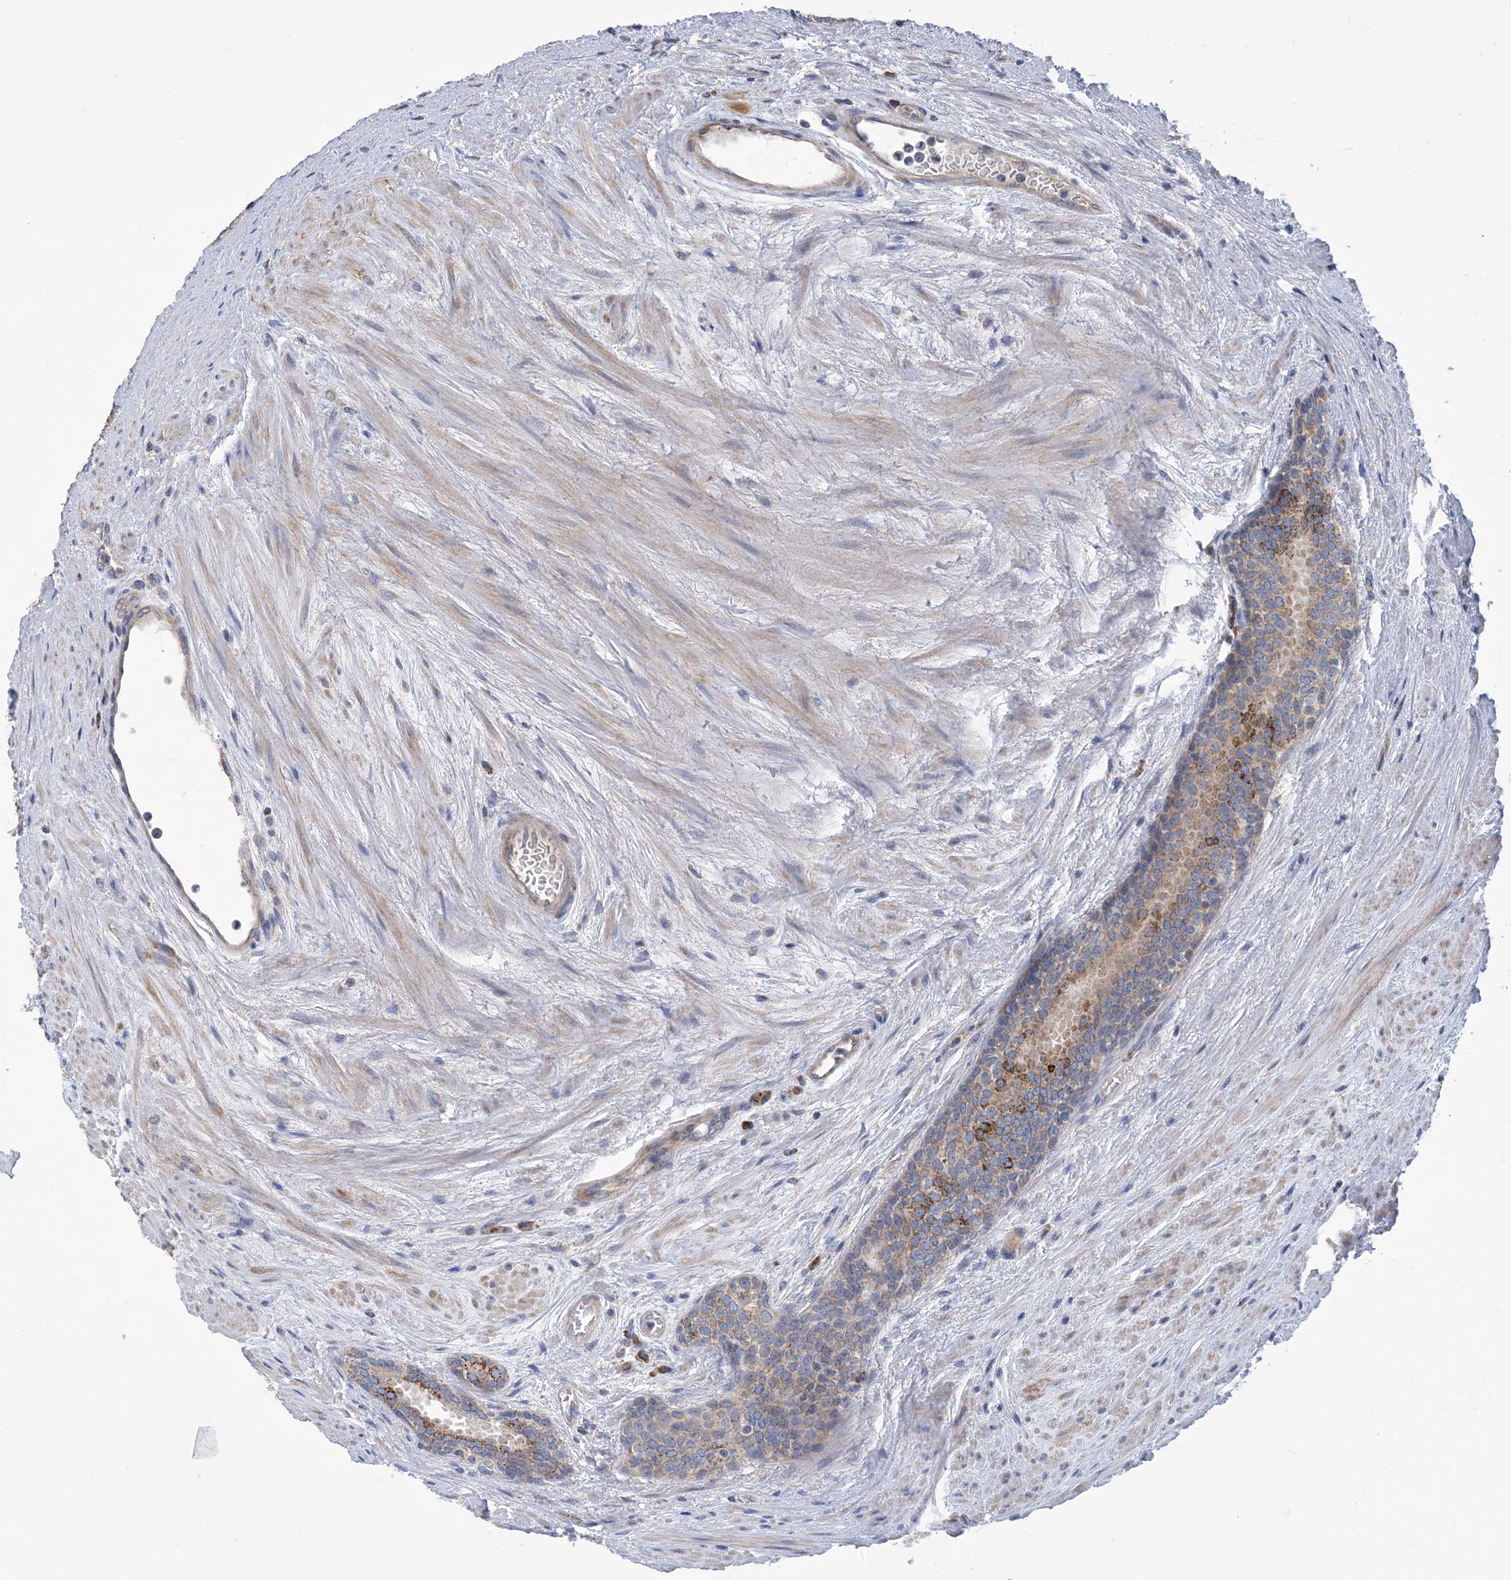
{"staining": {"intensity": "strong", "quantity": "<25%", "location": "cytoplasmic/membranous"}, "tissue": "prostate cancer", "cell_type": "Tumor cells", "image_type": "cancer", "snomed": [{"axis": "morphology", "description": "Normal morphology"}, {"axis": "morphology", "description": "Adenocarcinoma, Low grade"}, {"axis": "topography", "description": "Prostate"}], "caption": "Prostate adenocarcinoma (low-grade) tissue displays strong cytoplasmic/membranous positivity in about <25% of tumor cells (Brightfield microscopy of DAB IHC at high magnification).", "gene": "CLEC16A", "patient": {"sex": "male", "age": 72}}